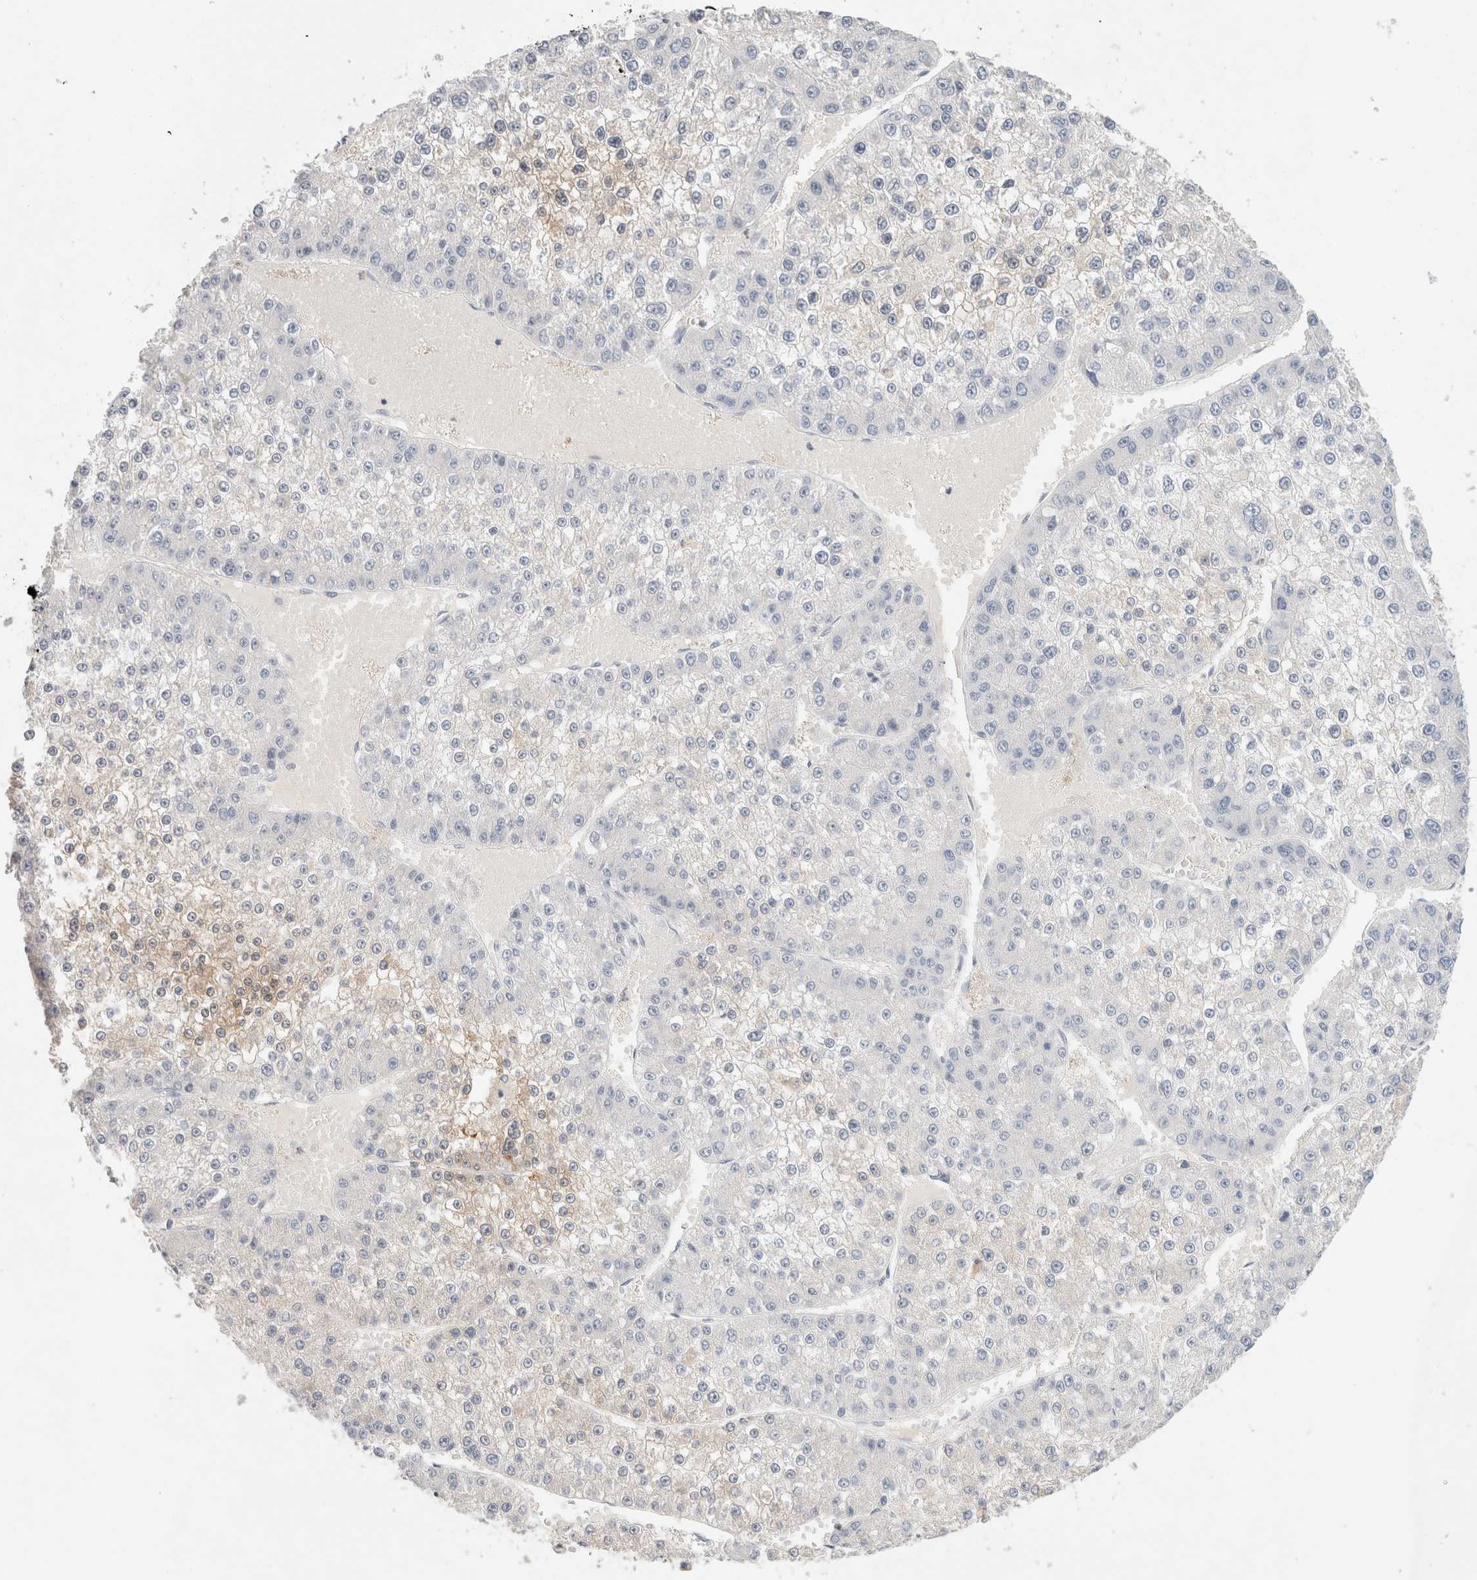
{"staining": {"intensity": "negative", "quantity": "none", "location": "none"}, "tissue": "liver cancer", "cell_type": "Tumor cells", "image_type": "cancer", "snomed": [{"axis": "morphology", "description": "Carcinoma, Hepatocellular, NOS"}, {"axis": "topography", "description": "Liver"}], "caption": "Immunohistochemistry of human liver cancer exhibits no positivity in tumor cells.", "gene": "MPP2", "patient": {"sex": "female", "age": 73}}